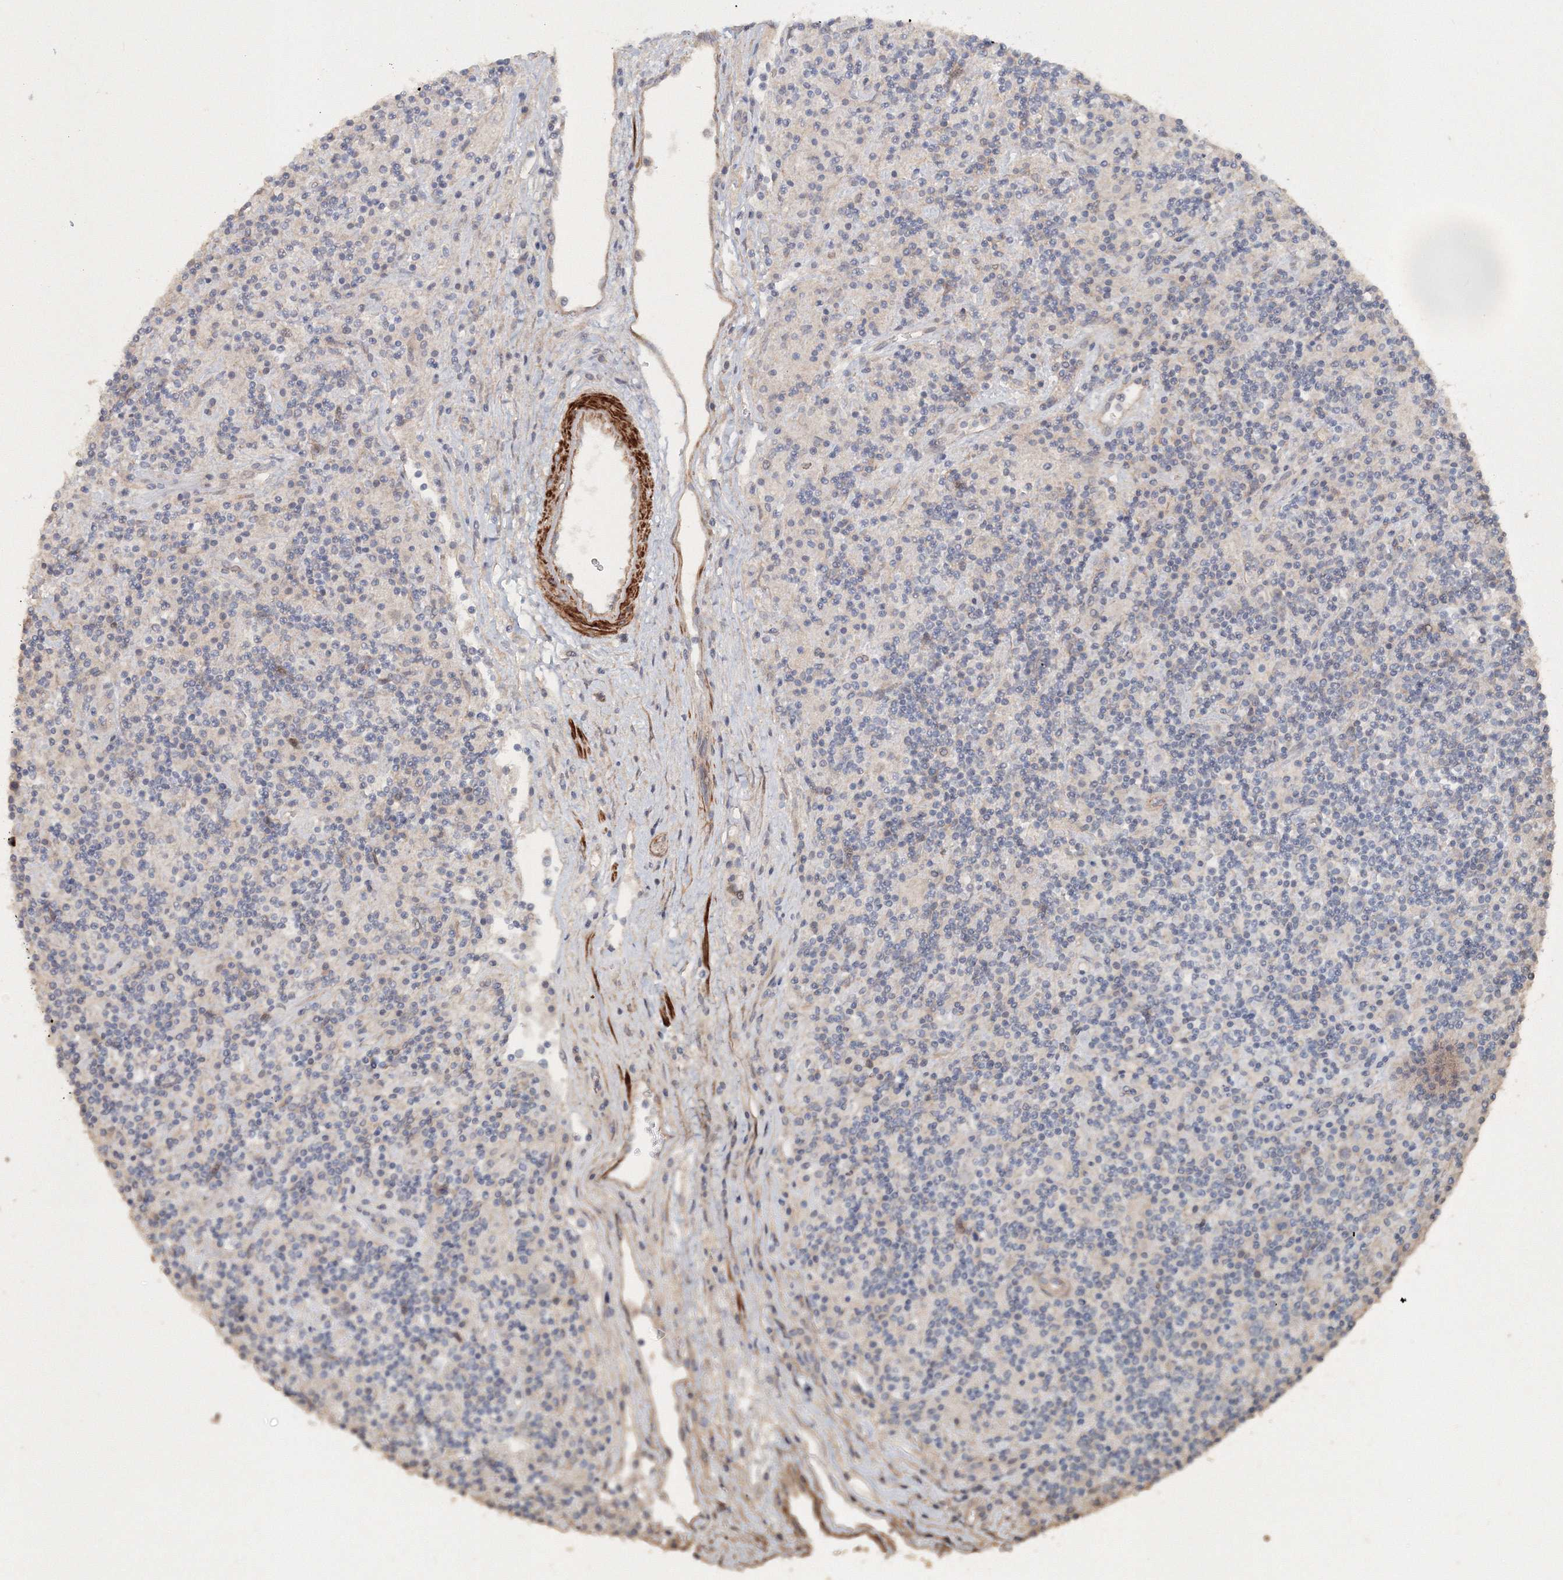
{"staining": {"intensity": "negative", "quantity": "none", "location": "none"}, "tissue": "lymphoma", "cell_type": "Tumor cells", "image_type": "cancer", "snomed": [{"axis": "morphology", "description": "Hodgkin's disease, NOS"}, {"axis": "topography", "description": "Lymph node"}], "caption": "The immunohistochemistry (IHC) histopathology image has no significant staining in tumor cells of Hodgkin's disease tissue.", "gene": "NALF2", "patient": {"sex": "male", "age": 70}}